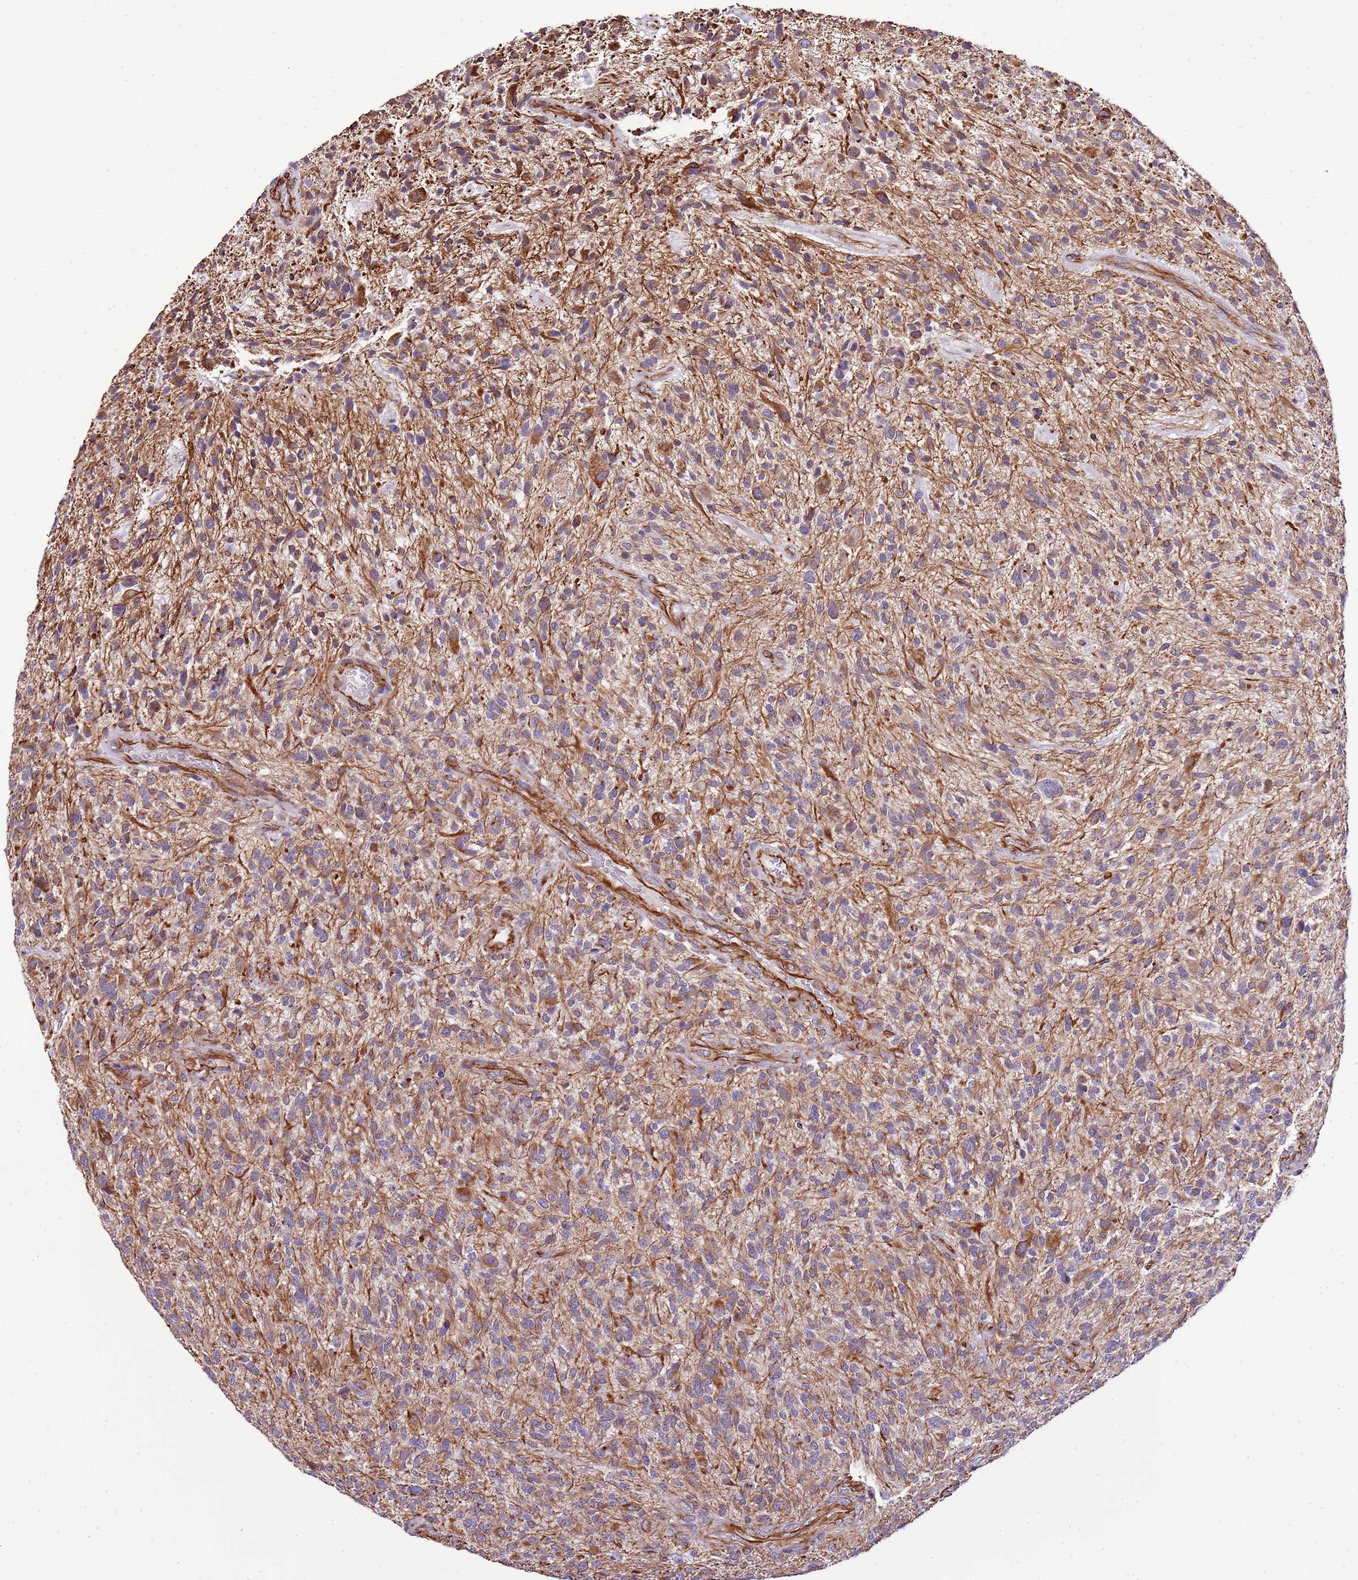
{"staining": {"intensity": "moderate", "quantity": ">75%", "location": "cytoplasmic/membranous"}, "tissue": "glioma", "cell_type": "Tumor cells", "image_type": "cancer", "snomed": [{"axis": "morphology", "description": "Glioma, malignant, High grade"}, {"axis": "topography", "description": "Brain"}], "caption": "Malignant glioma (high-grade) stained for a protein (brown) displays moderate cytoplasmic/membranous positive staining in approximately >75% of tumor cells.", "gene": "ZNF786", "patient": {"sex": "male", "age": 47}}